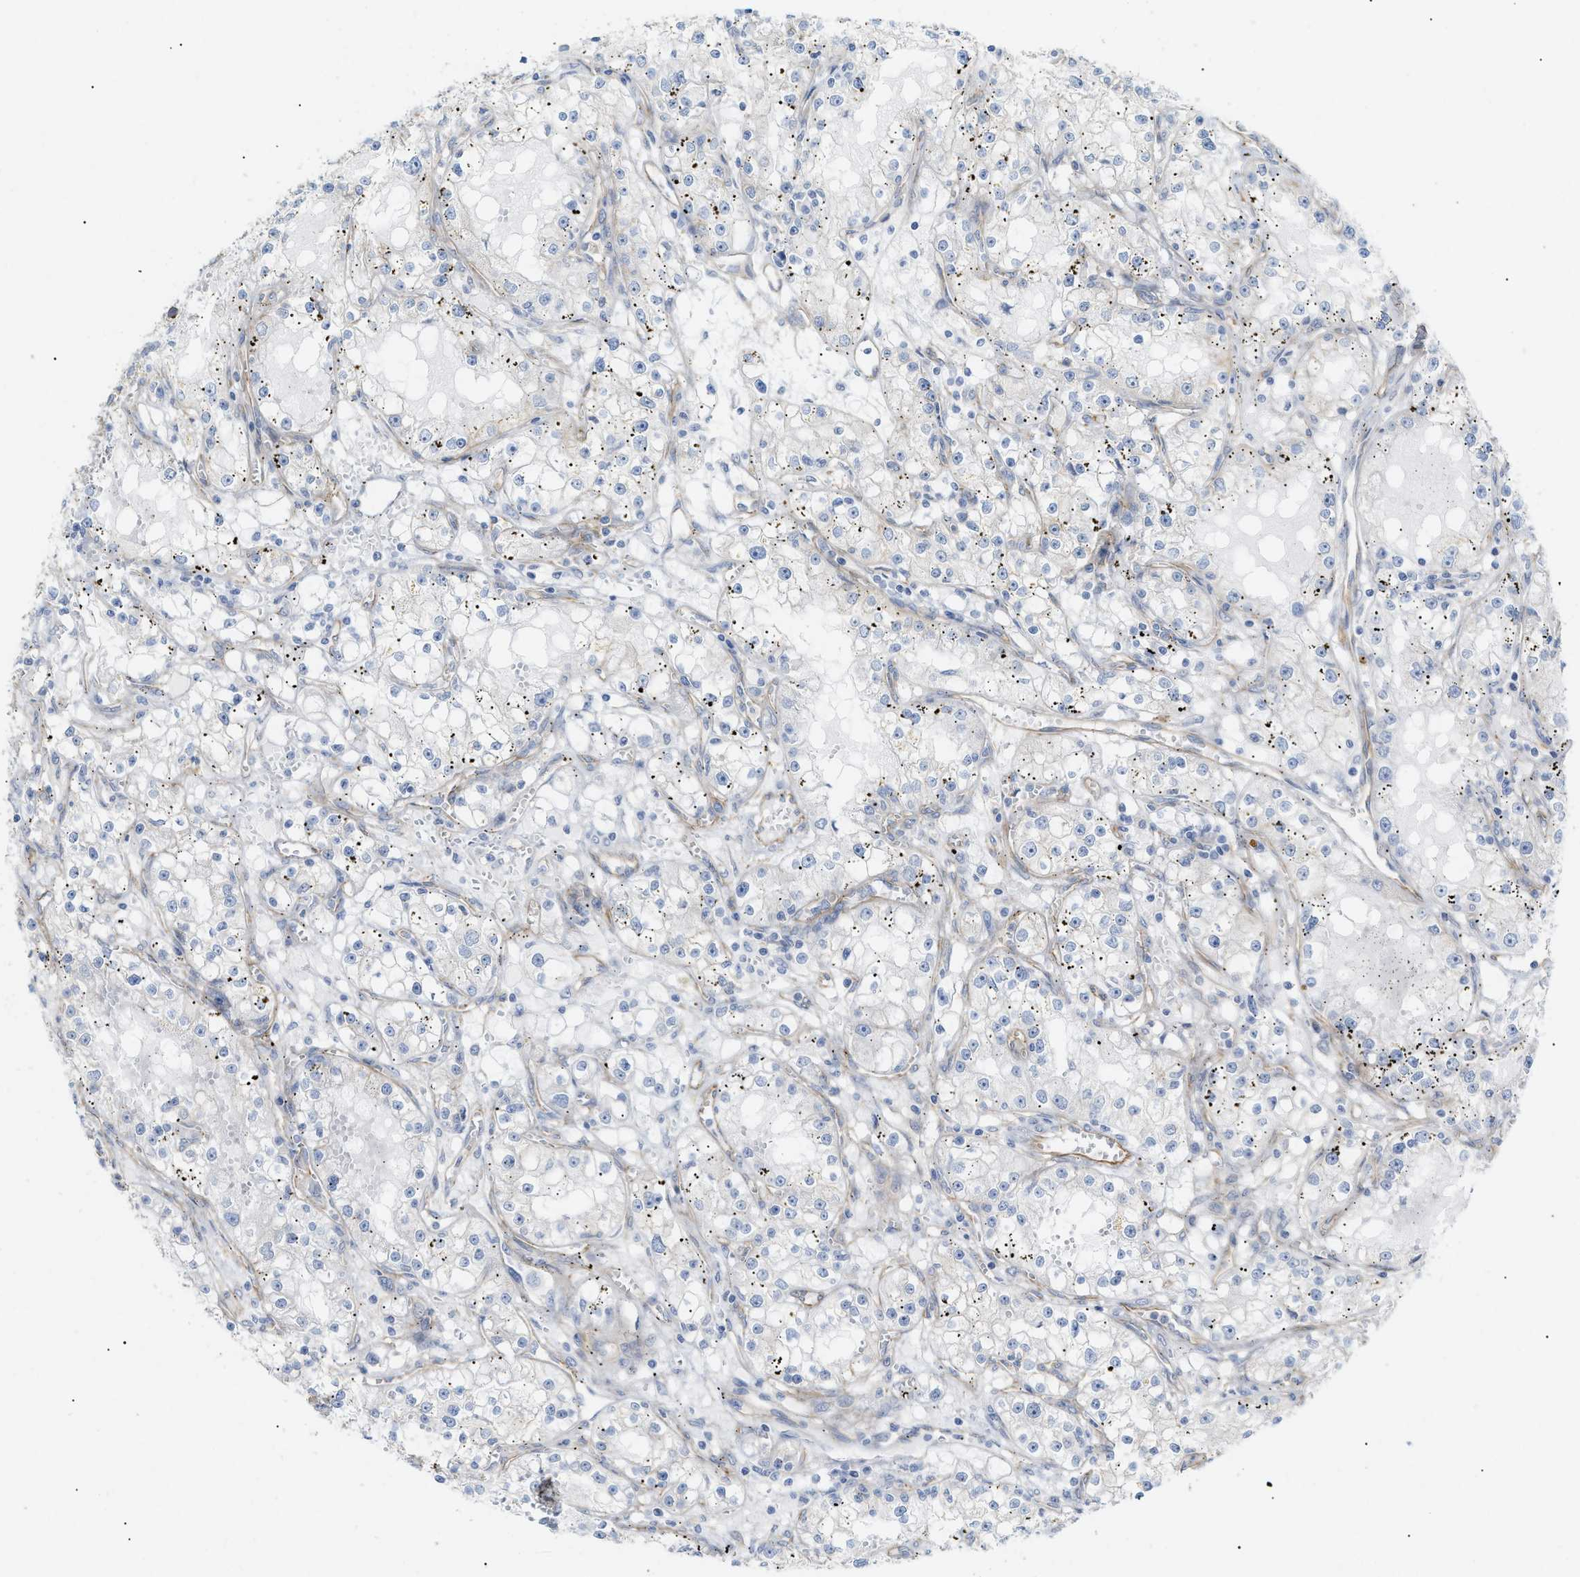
{"staining": {"intensity": "negative", "quantity": "none", "location": "none"}, "tissue": "renal cancer", "cell_type": "Tumor cells", "image_type": "cancer", "snomed": [{"axis": "morphology", "description": "Adenocarcinoma, NOS"}, {"axis": "topography", "description": "Kidney"}], "caption": "Immunohistochemical staining of renal adenocarcinoma shows no significant positivity in tumor cells.", "gene": "ZFHX2", "patient": {"sex": "male", "age": 56}}